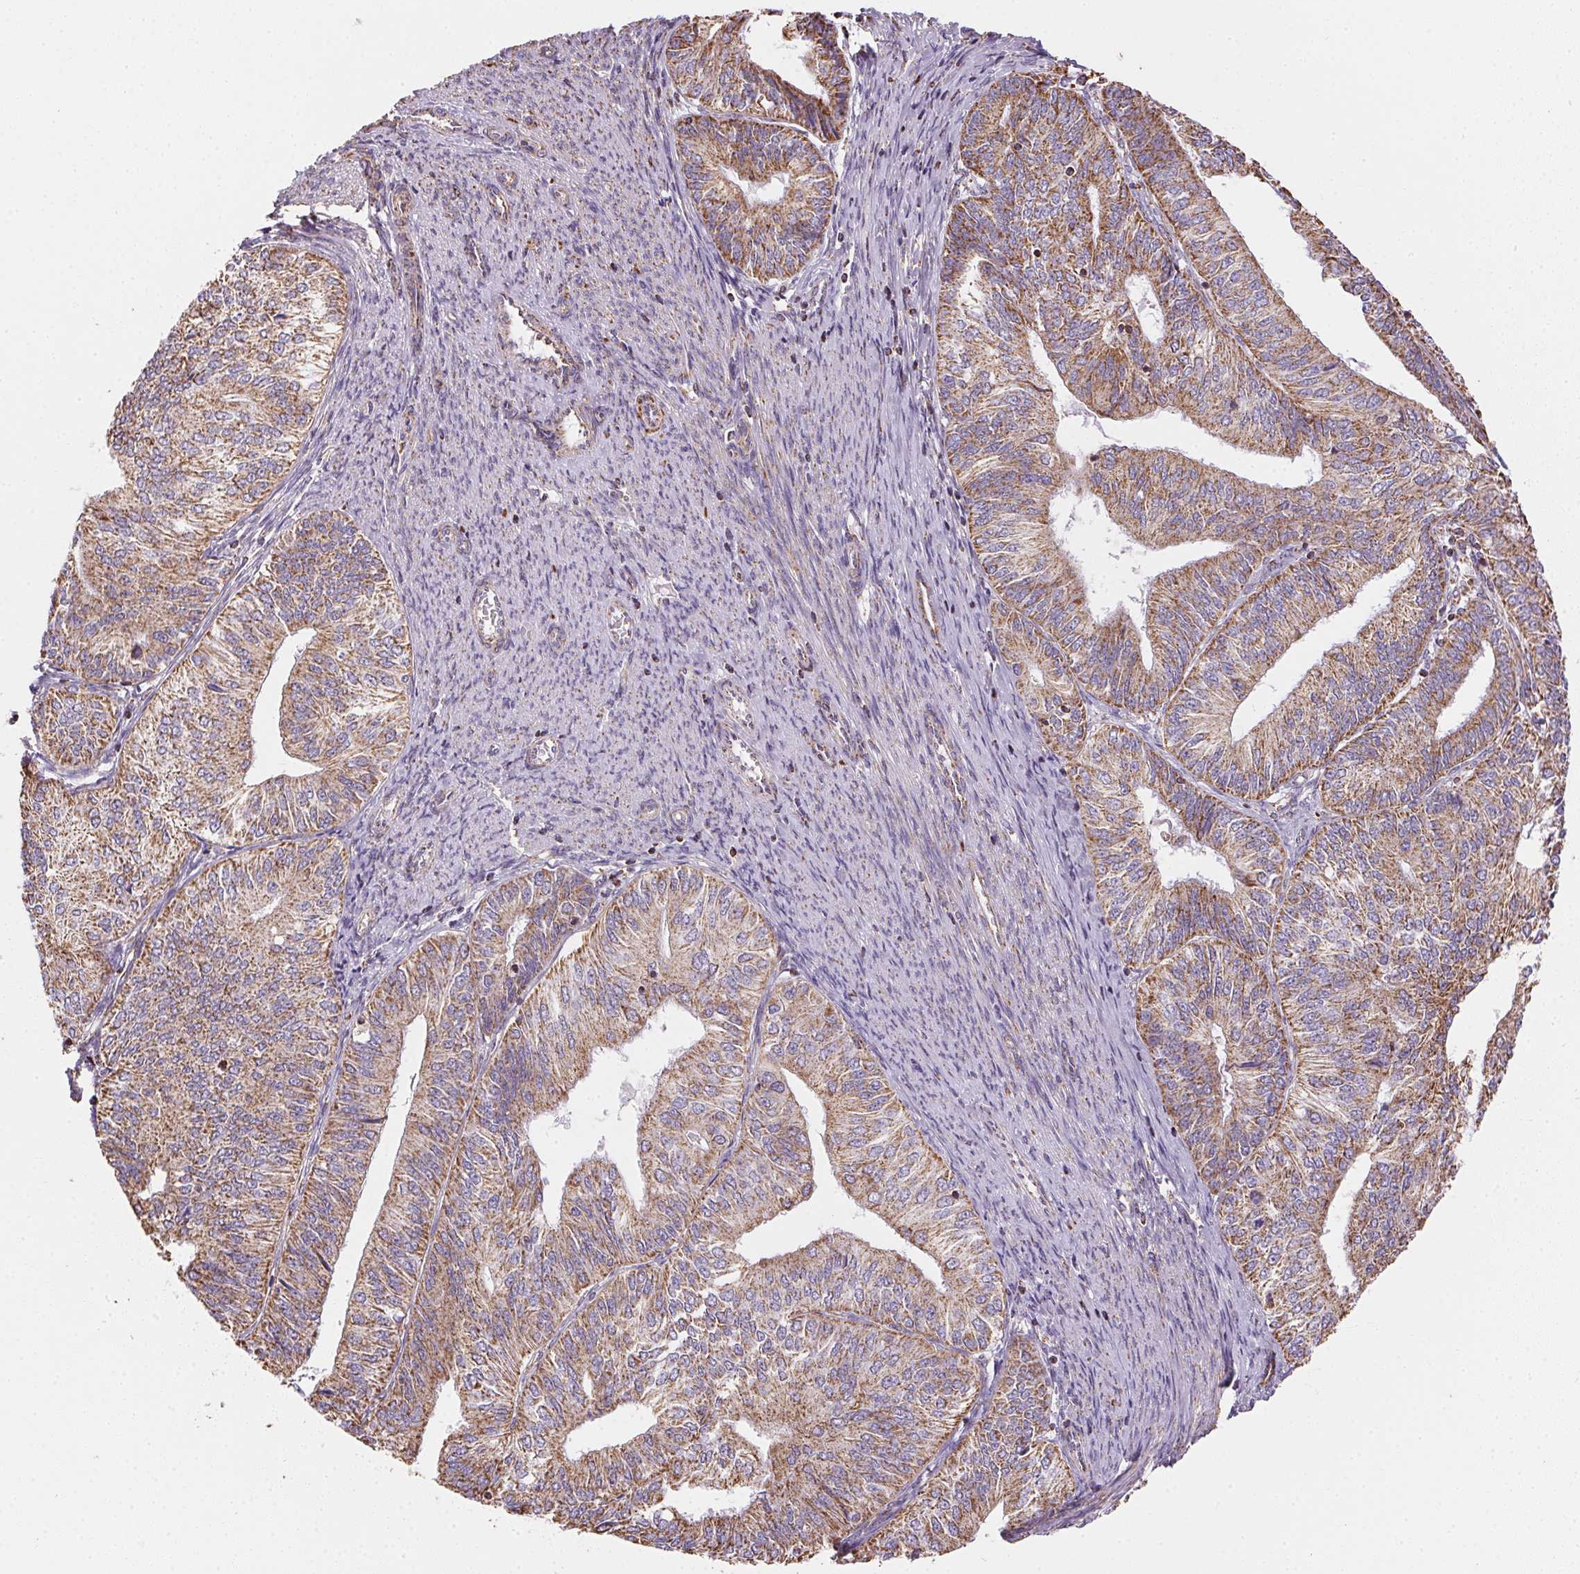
{"staining": {"intensity": "moderate", "quantity": ">75%", "location": "cytoplasmic/membranous"}, "tissue": "endometrial cancer", "cell_type": "Tumor cells", "image_type": "cancer", "snomed": [{"axis": "morphology", "description": "Adenocarcinoma, NOS"}, {"axis": "topography", "description": "Endometrium"}], "caption": "Immunohistochemical staining of endometrial cancer (adenocarcinoma) exhibits medium levels of moderate cytoplasmic/membranous protein expression in about >75% of tumor cells. The protein of interest is stained brown, and the nuclei are stained in blue (DAB (3,3'-diaminobenzidine) IHC with brightfield microscopy, high magnification).", "gene": "MAPK11", "patient": {"sex": "female", "age": 58}}